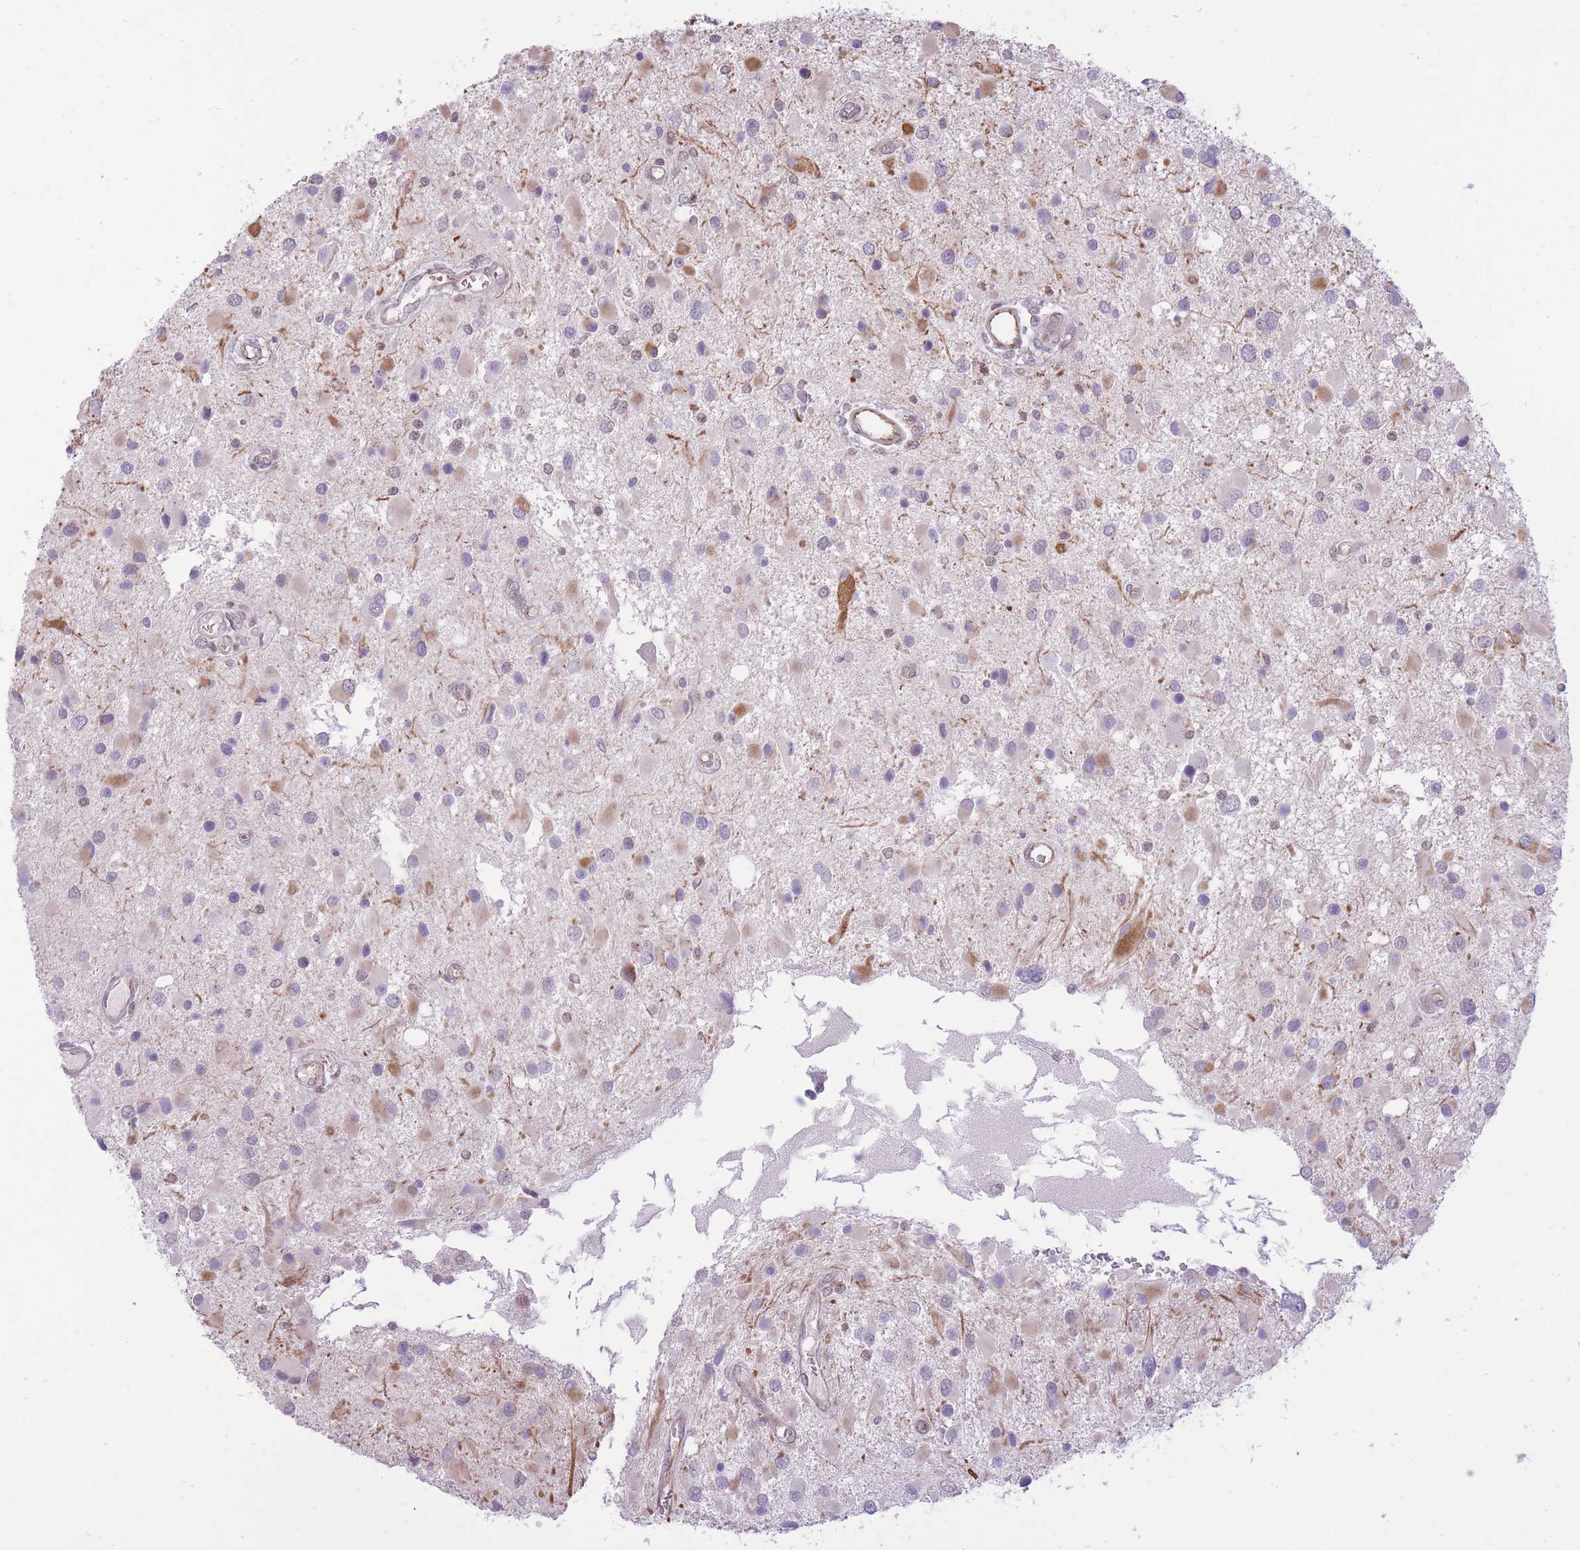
{"staining": {"intensity": "moderate", "quantity": "<25%", "location": "cytoplasmic/membranous,nuclear"}, "tissue": "glioma", "cell_type": "Tumor cells", "image_type": "cancer", "snomed": [{"axis": "morphology", "description": "Glioma, malignant, High grade"}, {"axis": "topography", "description": "Brain"}], "caption": "Immunohistochemistry (DAB (3,3'-diaminobenzidine)) staining of malignant glioma (high-grade) demonstrates moderate cytoplasmic/membranous and nuclear protein expression in approximately <25% of tumor cells.", "gene": "ELL", "patient": {"sex": "male", "age": 53}}